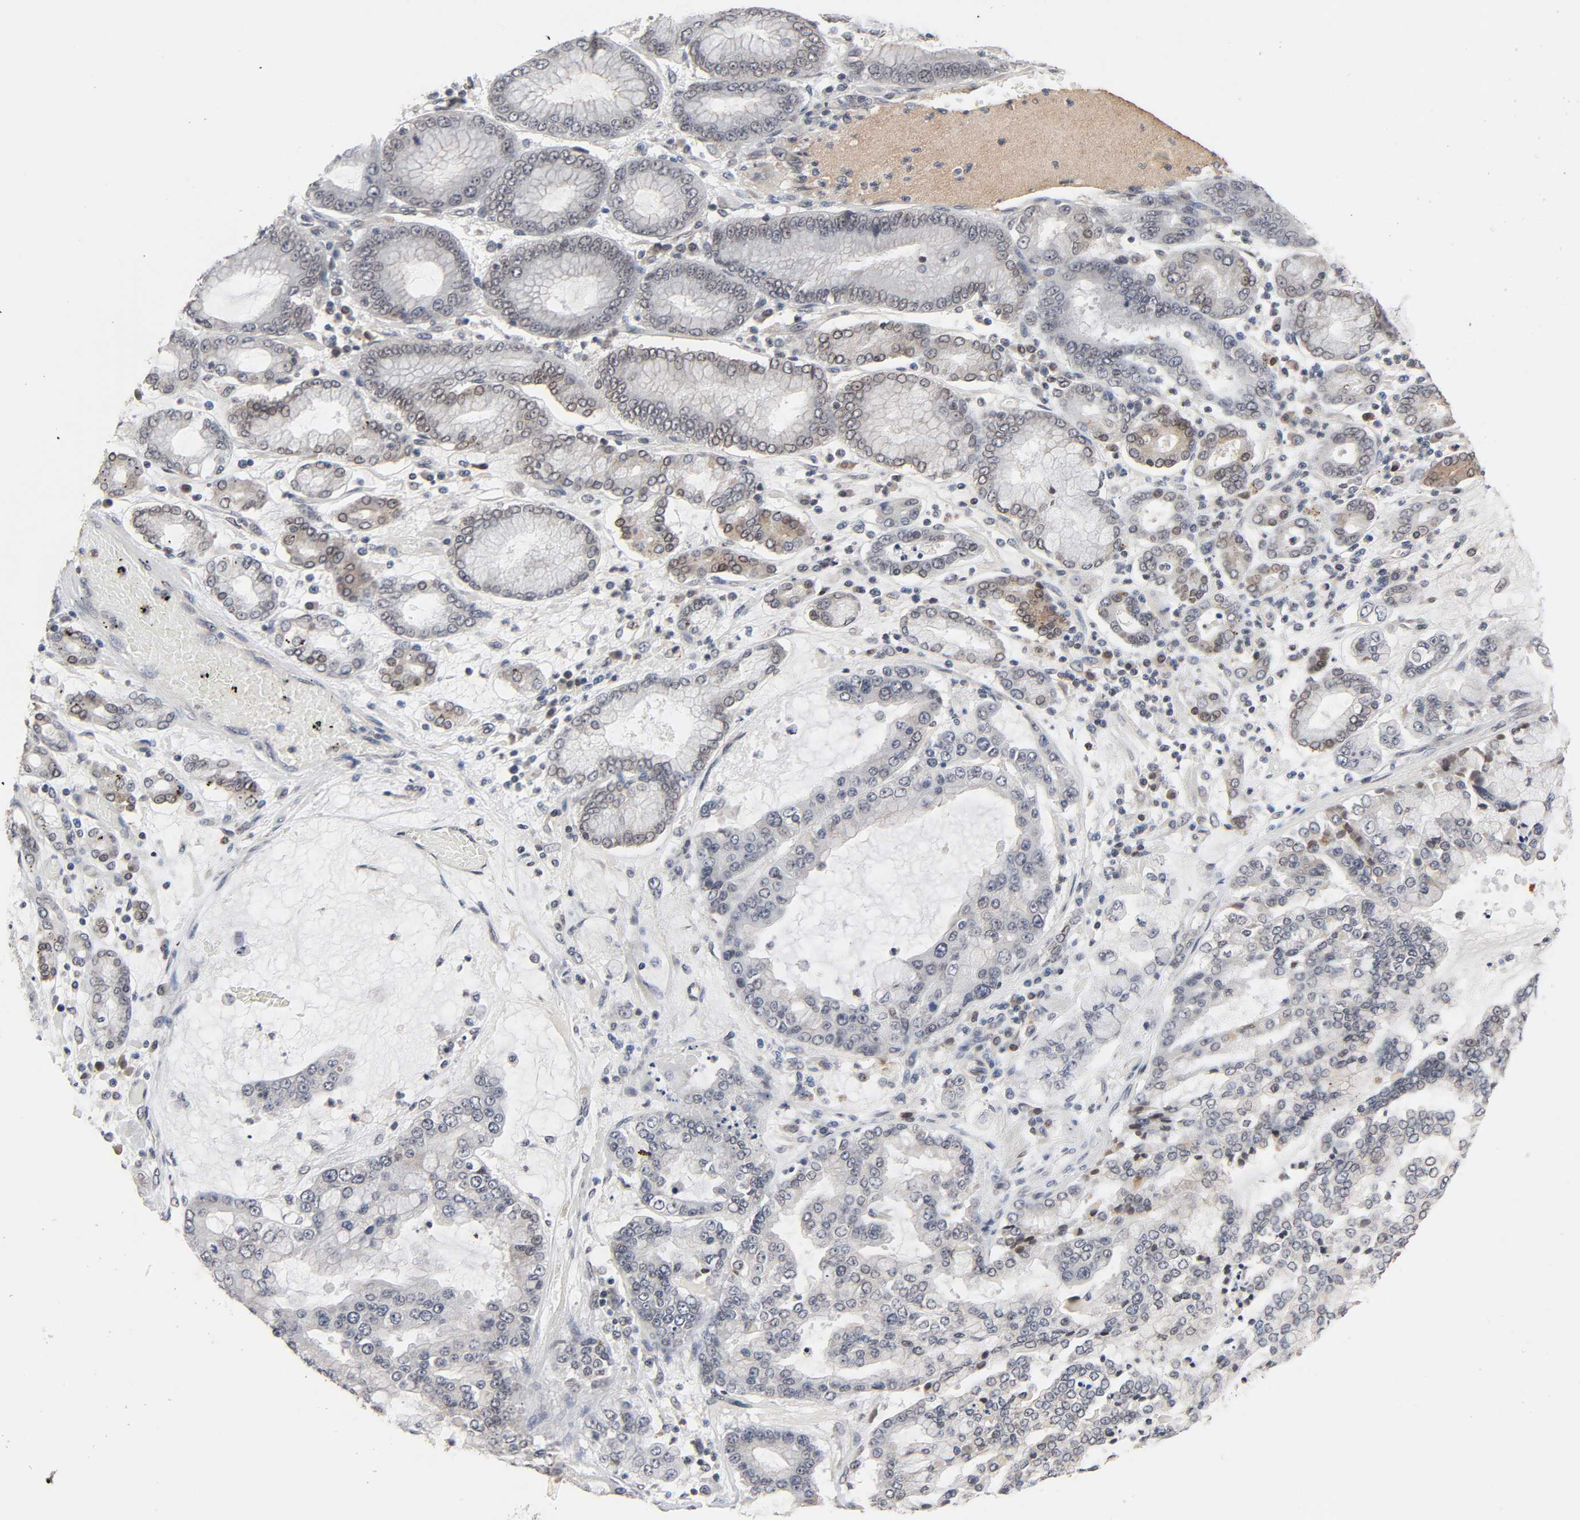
{"staining": {"intensity": "moderate", "quantity": "<25%", "location": "cytoplasmic/membranous,nuclear"}, "tissue": "stomach cancer", "cell_type": "Tumor cells", "image_type": "cancer", "snomed": [{"axis": "morphology", "description": "Normal tissue, NOS"}, {"axis": "morphology", "description": "Adenocarcinoma, NOS"}, {"axis": "topography", "description": "Stomach, upper"}, {"axis": "topography", "description": "Stomach"}], "caption": "This histopathology image exhibits stomach cancer (adenocarcinoma) stained with immunohistochemistry to label a protein in brown. The cytoplasmic/membranous and nuclear of tumor cells show moderate positivity for the protein. Nuclei are counter-stained blue.", "gene": "CCDC175", "patient": {"sex": "male", "age": 76}}